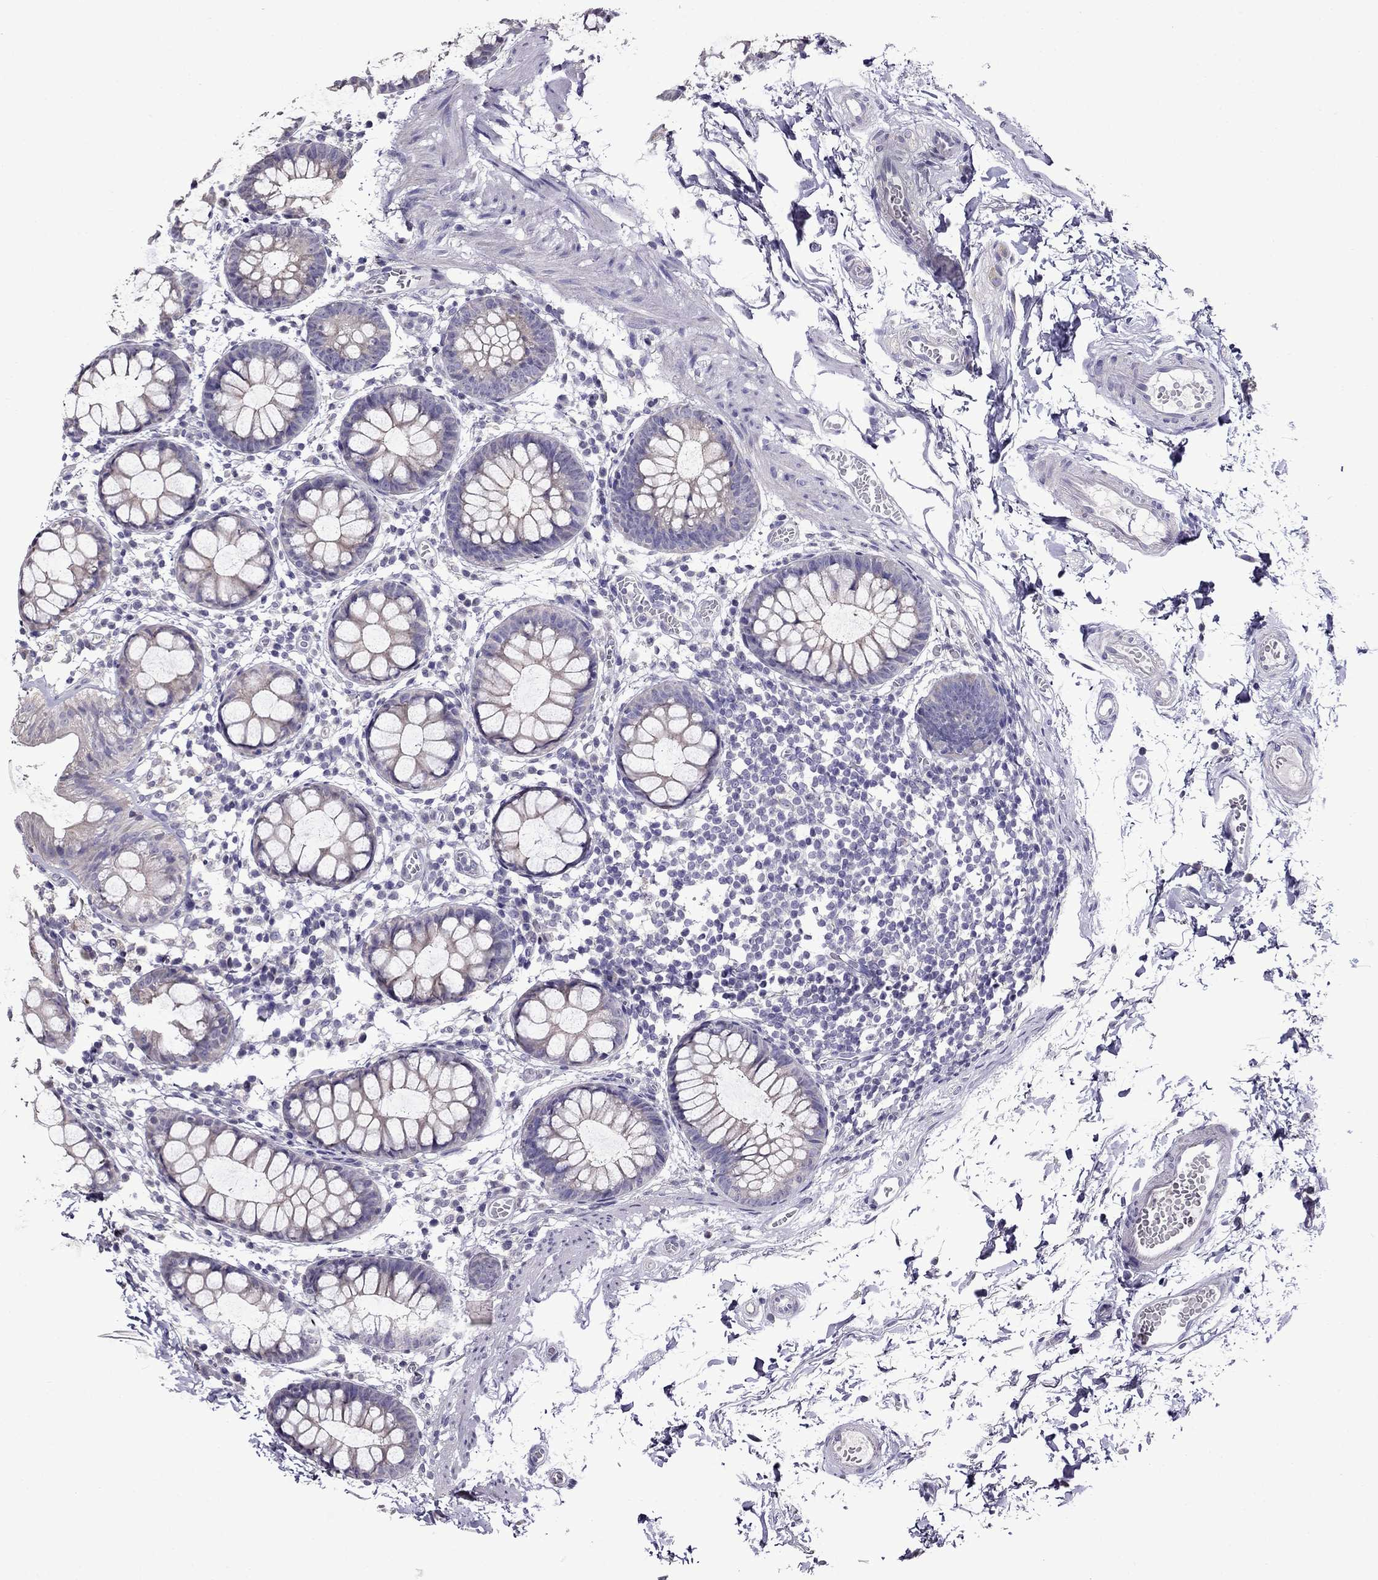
{"staining": {"intensity": "negative", "quantity": "none", "location": "none"}, "tissue": "rectum", "cell_type": "Glandular cells", "image_type": "normal", "snomed": [{"axis": "morphology", "description": "Normal tissue, NOS"}, {"axis": "topography", "description": "Rectum"}], "caption": "IHC of unremarkable rectum demonstrates no staining in glandular cells. The staining was performed using DAB to visualize the protein expression in brown, while the nuclei were stained in blue with hematoxylin (Magnification: 20x).", "gene": "OXCT2", "patient": {"sex": "male", "age": 57}}